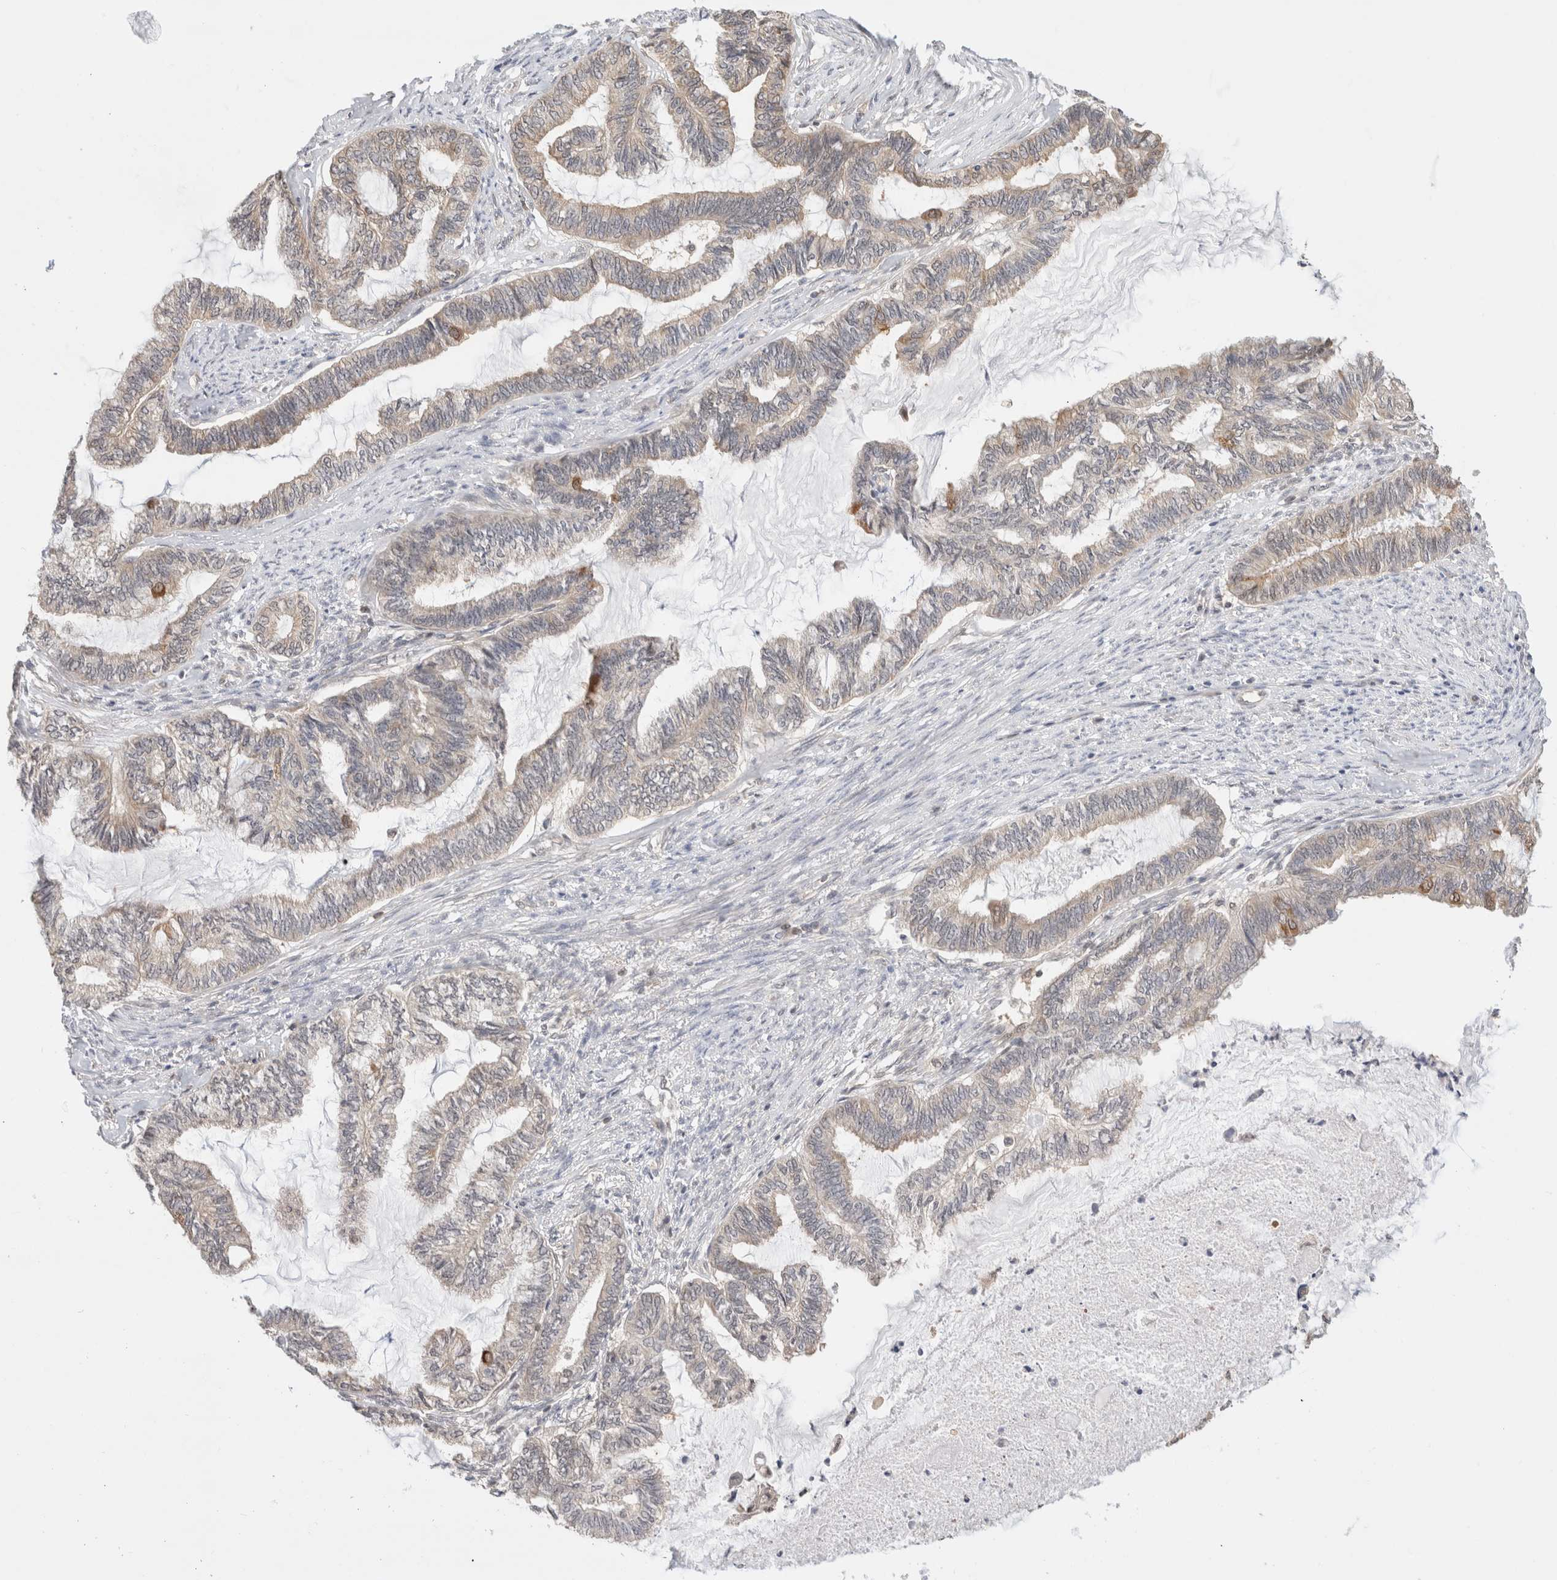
{"staining": {"intensity": "weak", "quantity": "25%-75%", "location": "cytoplasmic/membranous"}, "tissue": "endometrial cancer", "cell_type": "Tumor cells", "image_type": "cancer", "snomed": [{"axis": "morphology", "description": "Adenocarcinoma, NOS"}, {"axis": "topography", "description": "Endometrium"}], "caption": "Tumor cells reveal low levels of weak cytoplasmic/membranous staining in approximately 25%-75% of cells in endometrial cancer.", "gene": "C17orf97", "patient": {"sex": "female", "age": 86}}